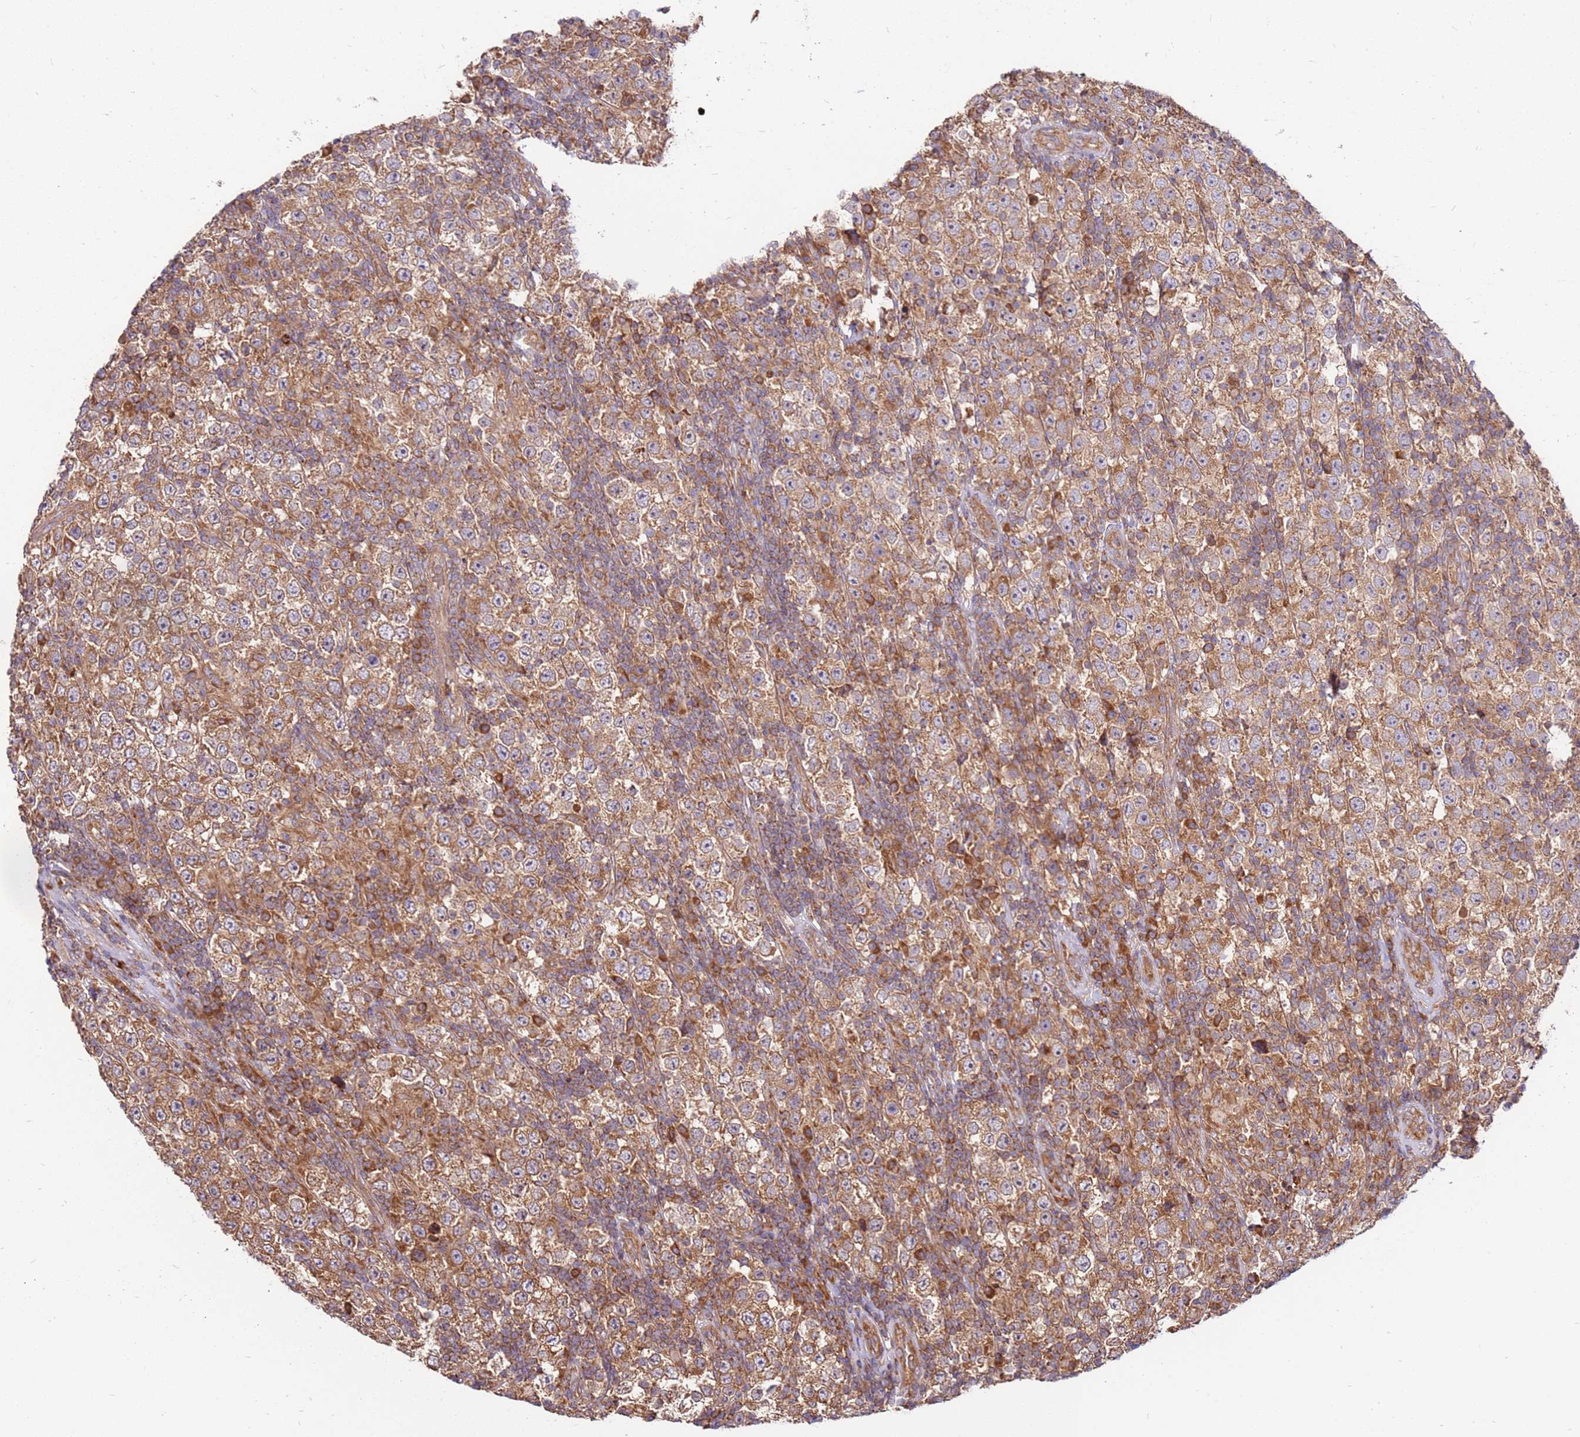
{"staining": {"intensity": "moderate", "quantity": ">75%", "location": "cytoplasmic/membranous"}, "tissue": "testis cancer", "cell_type": "Tumor cells", "image_type": "cancer", "snomed": [{"axis": "morphology", "description": "Normal tissue, NOS"}, {"axis": "morphology", "description": "Urothelial carcinoma, High grade"}, {"axis": "morphology", "description": "Seminoma, NOS"}, {"axis": "morphology", "description": "Carcinoma, Embryonal, NOS"}, {"axis": "topography", "description": "Urinary bladder"}, {"axis": "topography", "description": "Testis"}], "caption": "A photomicrograph showing moderate cytoplasmic/membranous staining in about >75% of tumor cells in testis cancer (seminoma), as visualized by brown immunohistochemical staining.", "gene": "SLC44A5", "patient": {"sex": "male", "age": 41}}